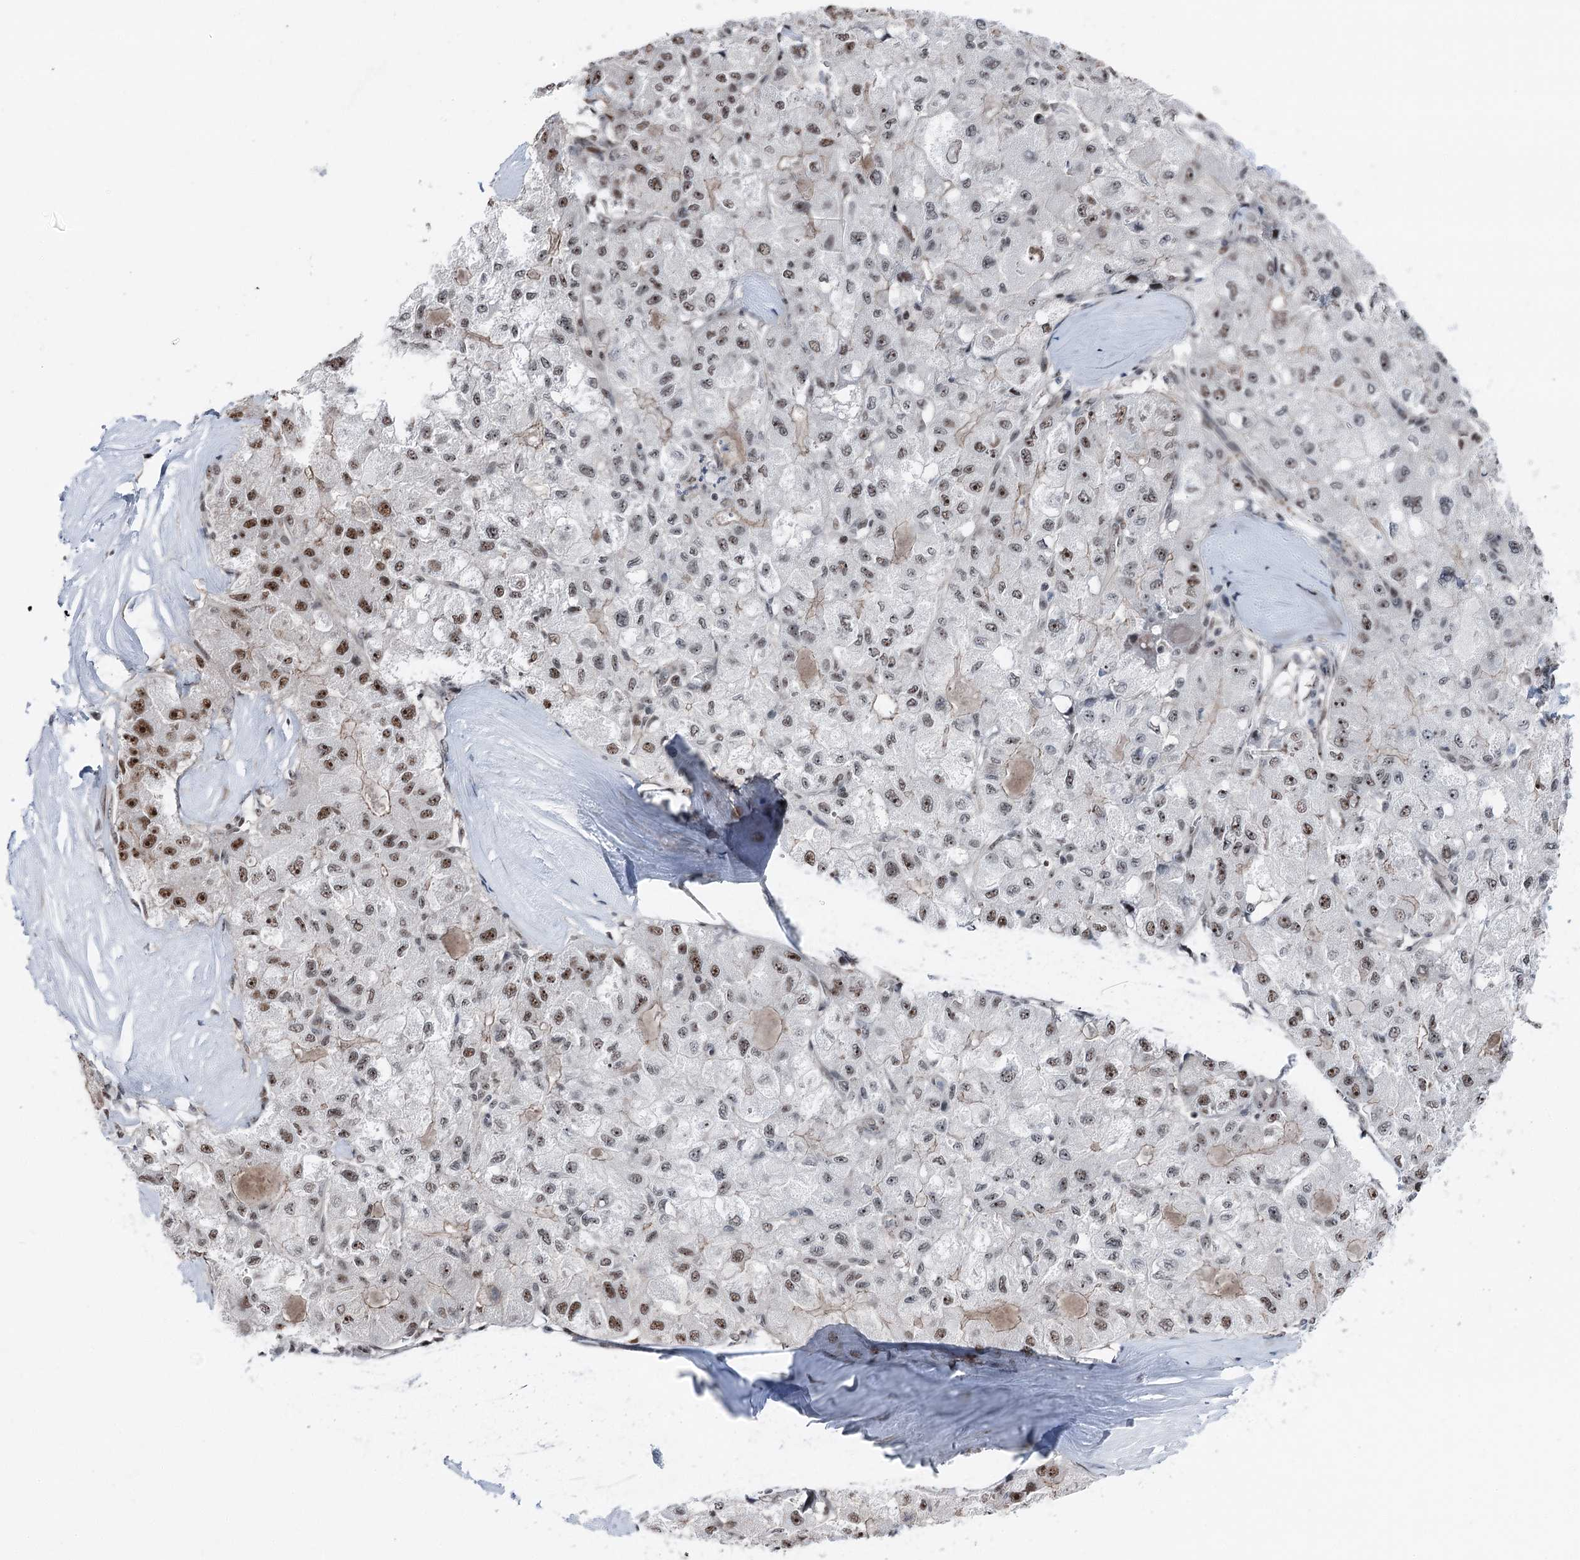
{"staining": {"intensity": "weak", "quantity": "<25%", "location": "nuclear"}, "tissue": "liver cancer", "cell_type": "Tumor cells", "image_type": "cancer", "snomed": [{"axis": "morphology", "description": "Carcinoma, Hepatocellular, NOS"}, {"axis": "topography", "description": "Liver"}], "caption": "Tumor cells are negative for brown protein staining in liver hepatocellular carcinoma.", "gene": "POLR2H", "patient": {"sex": "male", "age": 80}}